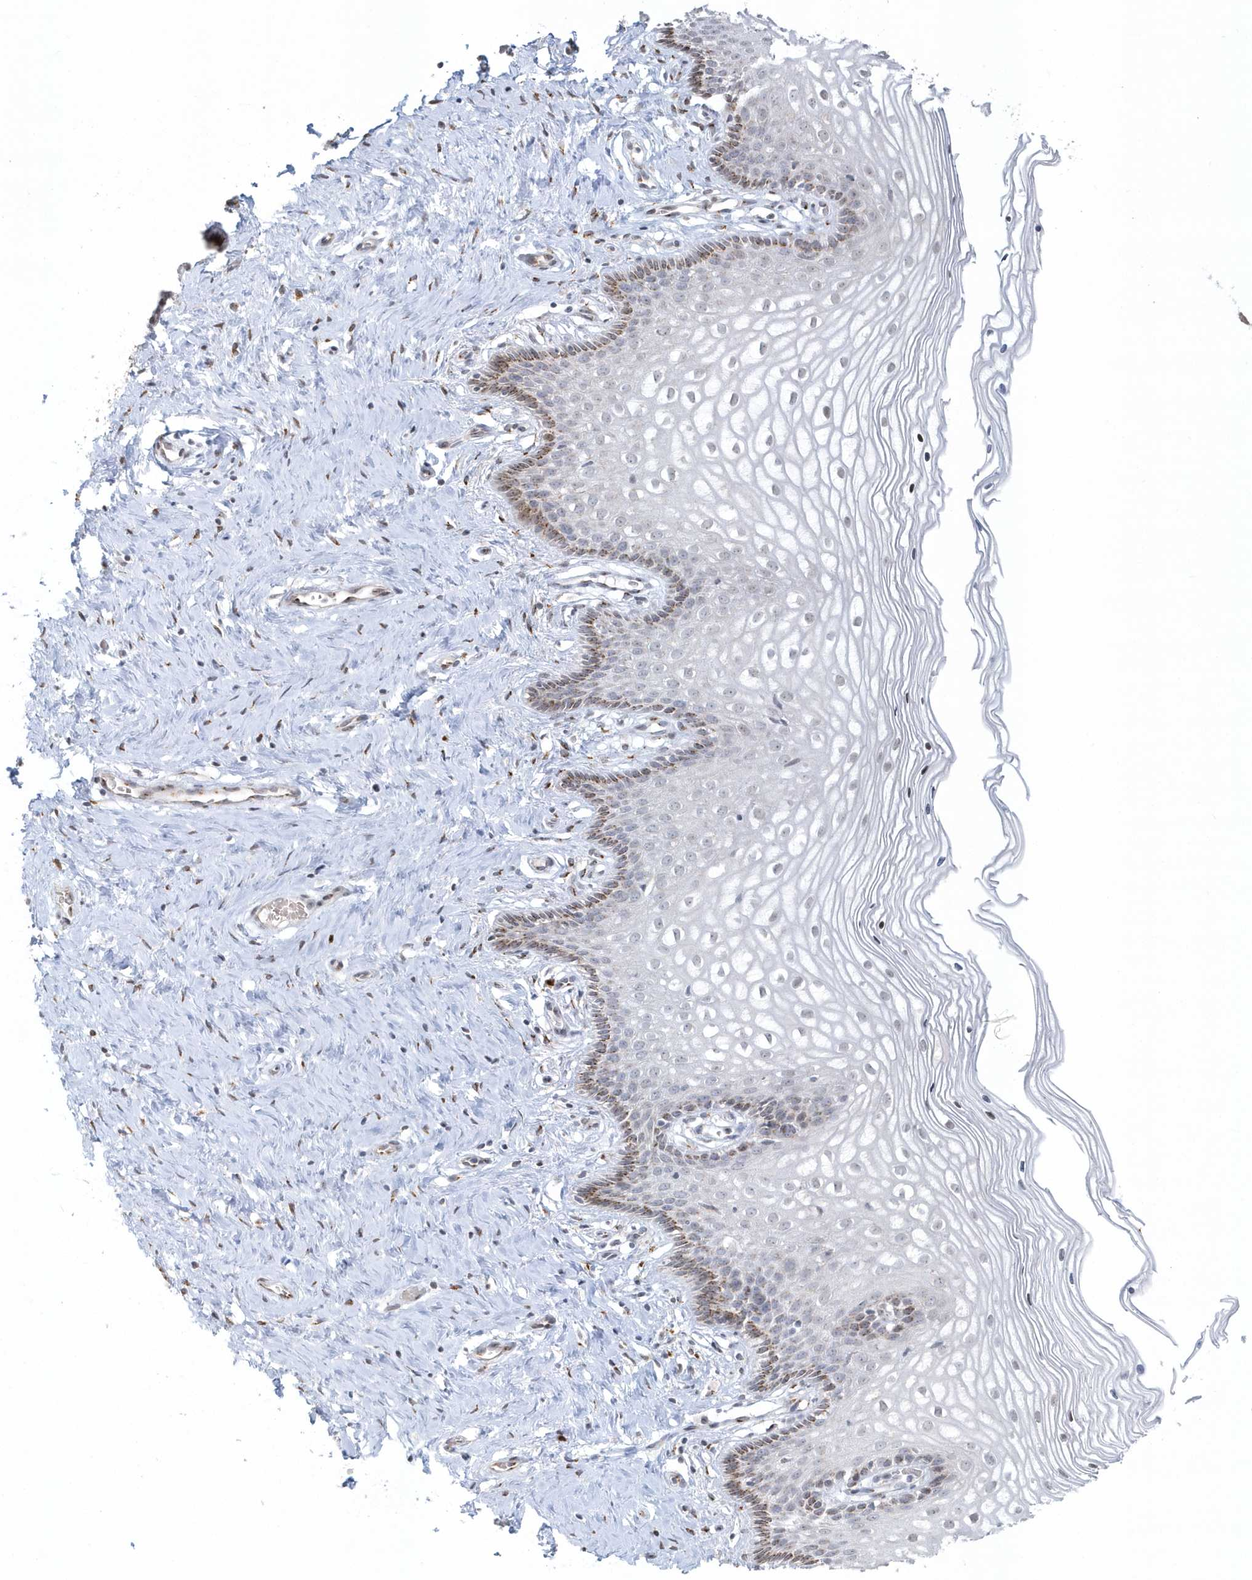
{"staining": {"intensity": "moderate", "quantity": ">75%", "location": "cytoplasmic/membranous"}, "tissue": "cervix", "cell_type": "Glandular cells", "image_type": "normal", "snomed": [{"axis": "morphology", "description": "Normal tissue, NOS"}, {"axis": "topography", "description": "Cervix"}], "caption": "The immunohistochemical stain labels moderate cytoplasmic/membranous positivity in glandular cells of benign cervix. Using DAB (brown) and hematoxylin (blue) stains, captured at high magnification using brightfield microscopy.", "gene": "DHFR", "patient": {"sex": "female", "age": 33}}